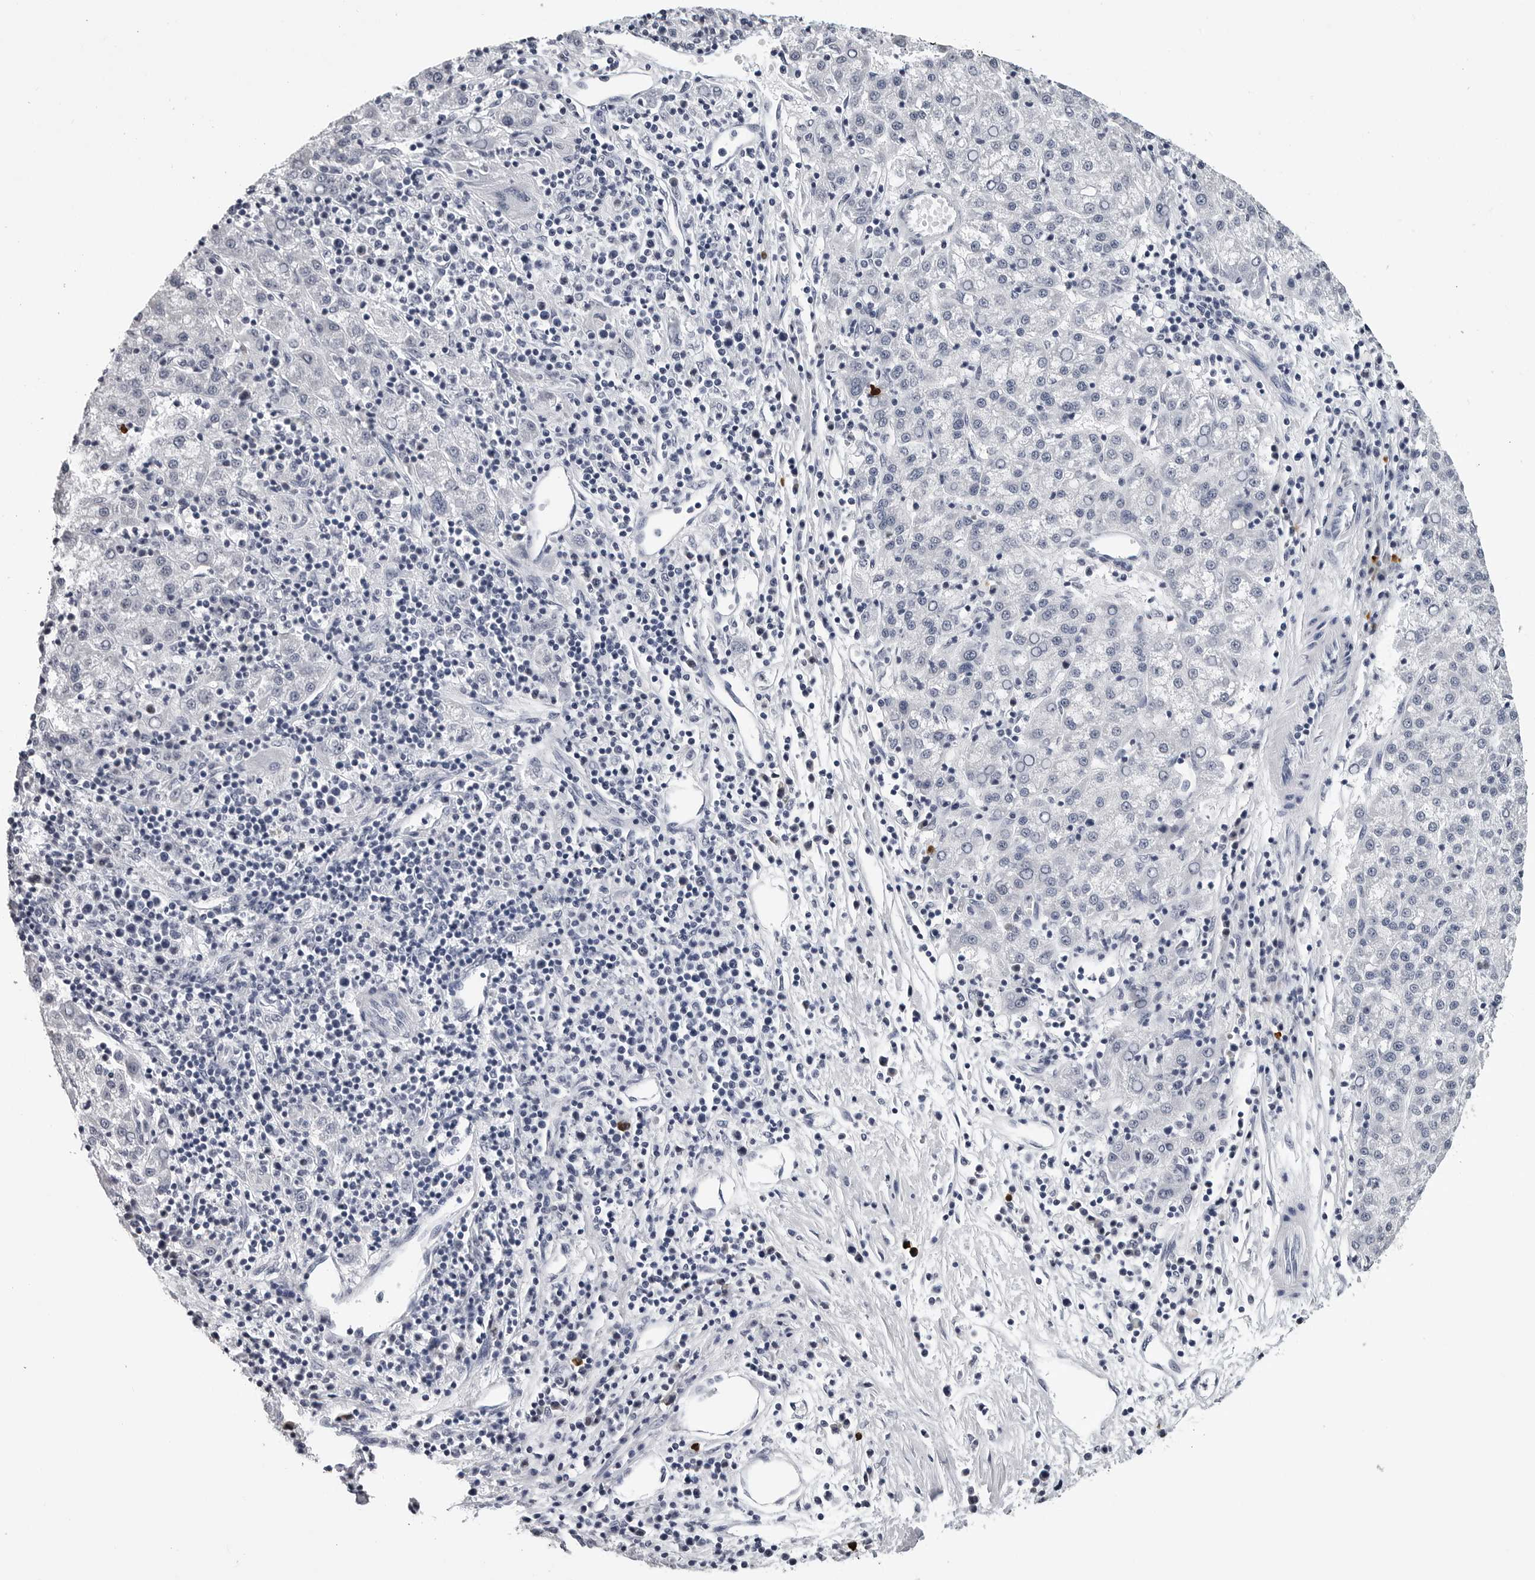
{"staining": {"intensity": "negative", "quantity": "none", "location": "none"}, "tissue": "liver cancer", "cell_type": "Tumor cells", "image_type": "cancer", "snomed": [{"axis": "morphology", "description": "Carcinoma, Hepatocellular, NOS"}, {"axis": "topography", "description": "Liver"}], "caption": "Immunohistochemistry image of neoplastic tissue: liver hepatocellular carcinoma stained with DAB (3,3'-diaminobenzidine) displays no significant protein expression in tumor cells.", "gene": "GNL2", "patient": {"sex": "female", "age": 58}}